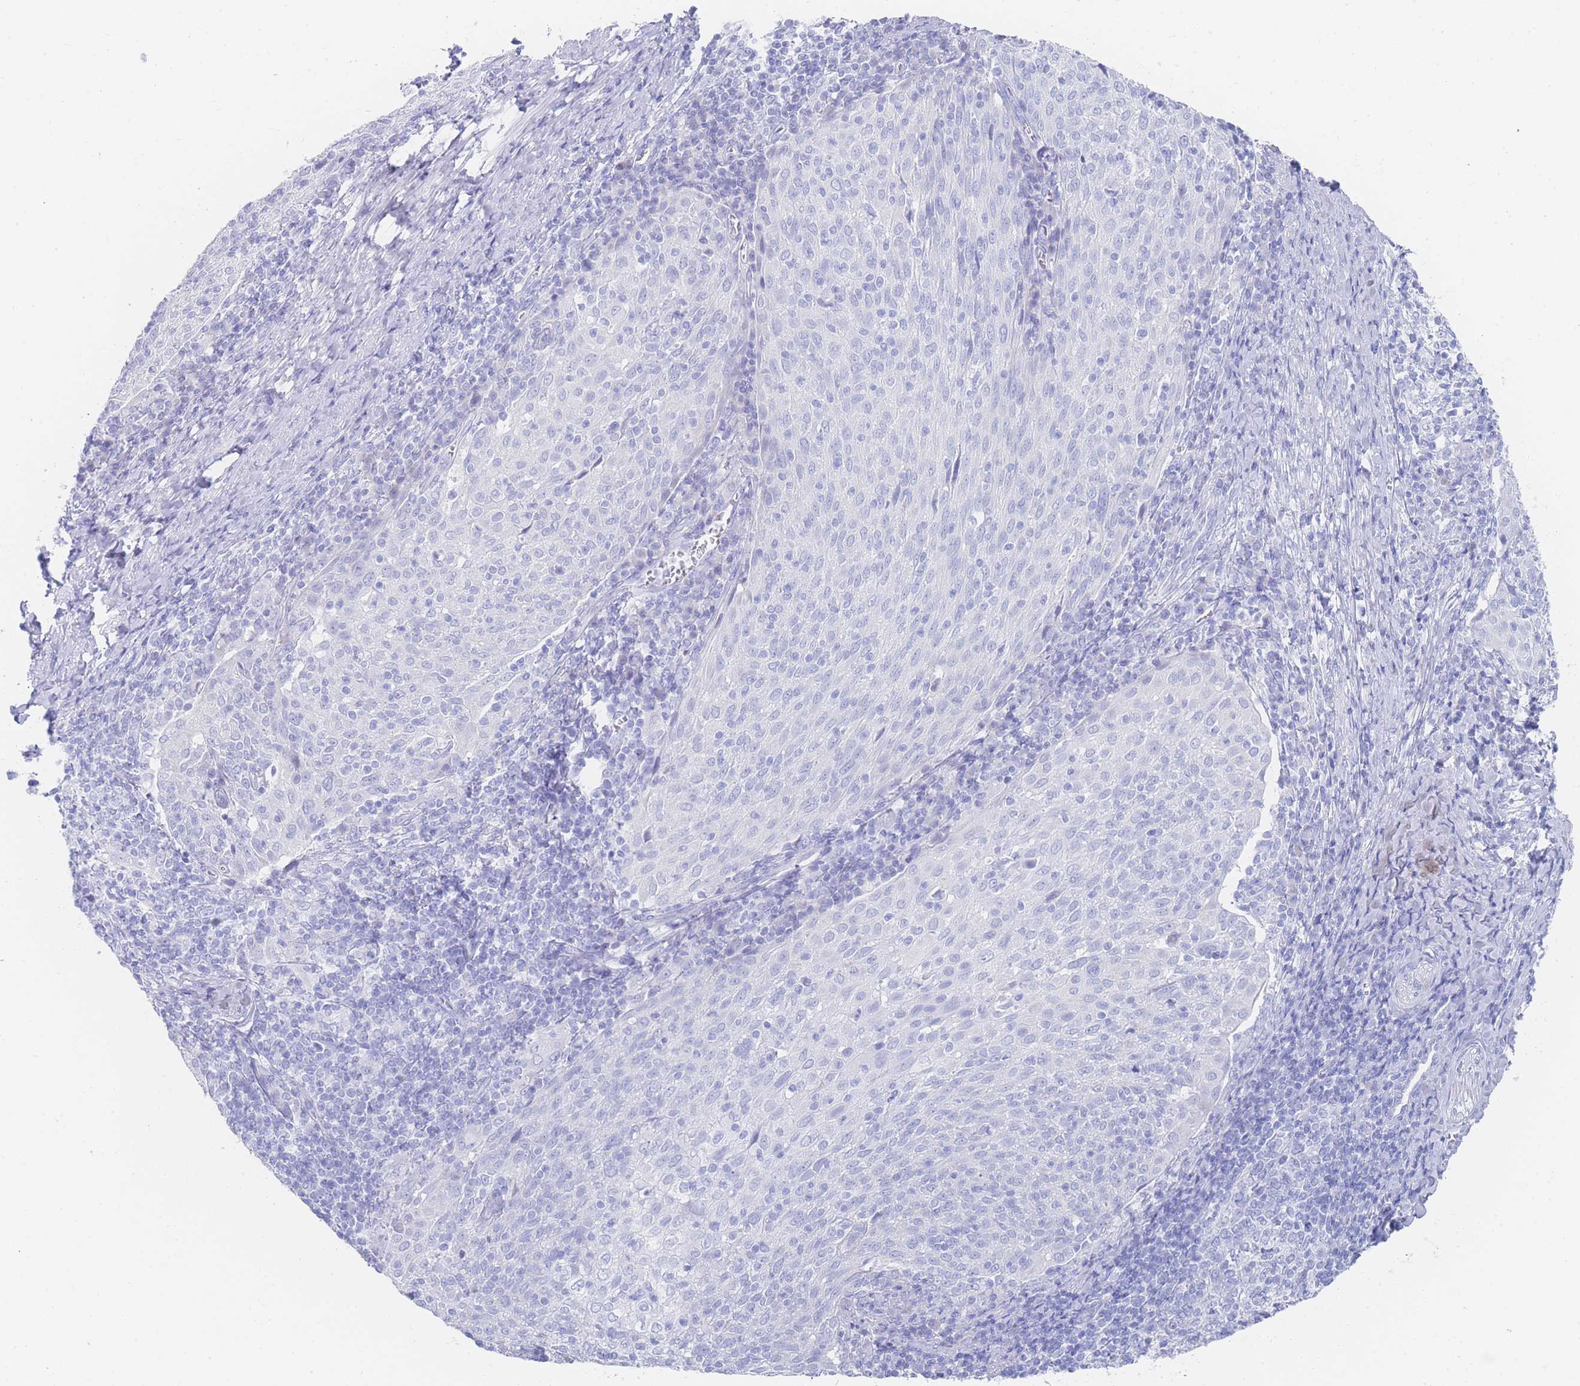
{"staining": {"intensity": "negative", "quantity": "none", "location": "none"}, "tissue": "cervical cancer", "cell_type": "Tumor cells", "image_type": "cancer", "snomed": [{"axis": "morphology", "description": "Squamous cell carcinoma, NOS"}, {"axis": "topography", "description": "Cervix"}], "caption": "A high-resolution image shows IHC staining of squamous cell carcinoma (cervical), which displays no significant staining in tumor cells. Brightfield microscopy of immunohistochemistry (IHC) stained with DAB (brown) and hematoxylin (blue), captured at high magnification.", "gene": "LRRC37A", "patient": {"sex": "female", "age": 52}}